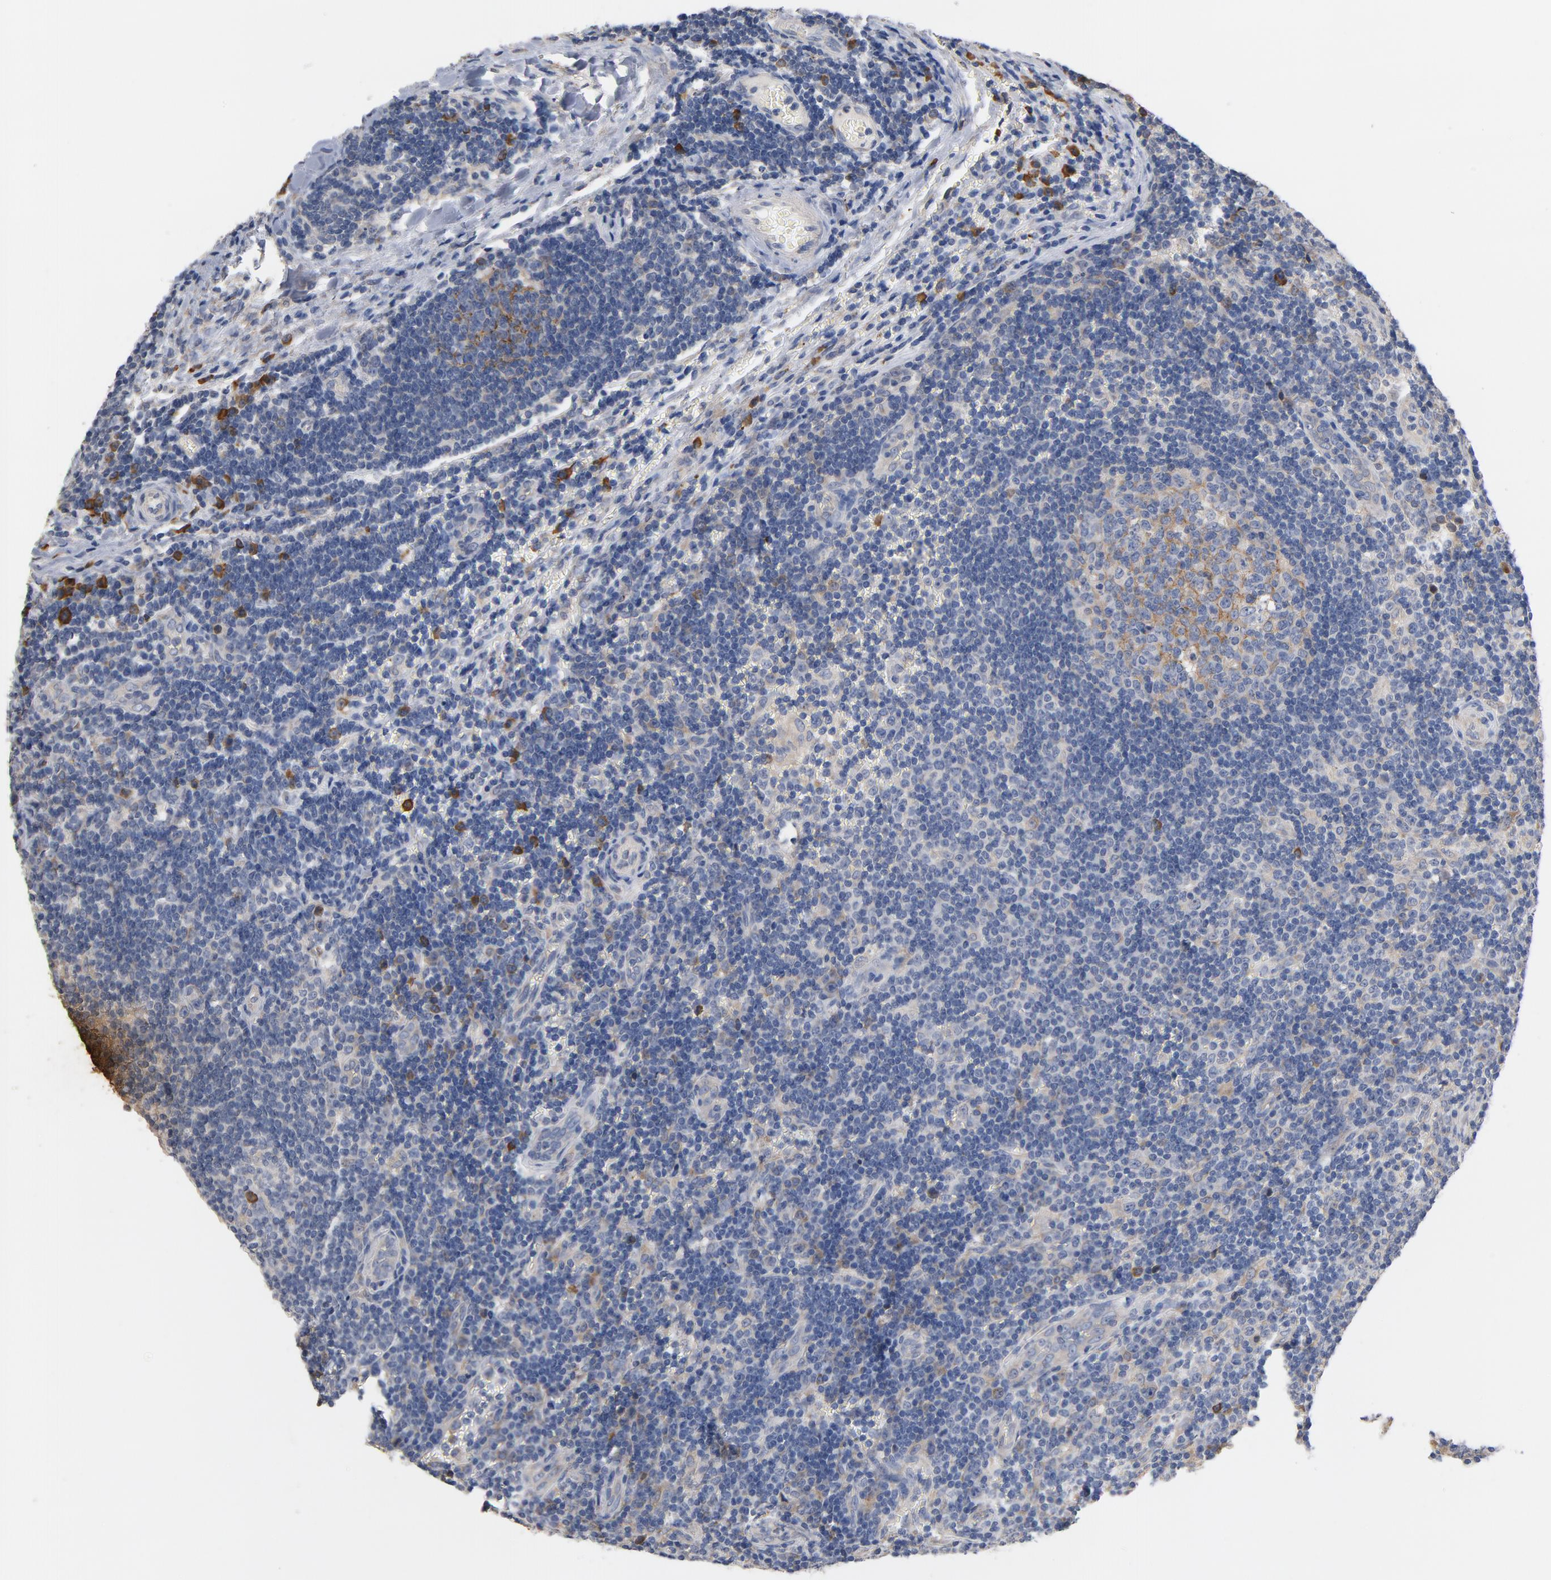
{"staining": {"intensity": "strong", "quantity": "<25%", "location": "cytoplasmic/membranous"}, "tissue": "lymph node", "cell_type": "Germinal center cells", "image_type": "normal", "snomed": [{"axis": "morphology", "description": "Normal tissue, NOS"}, {"axis": "topography", "description": "Lymph node"}, {"axis": "topography", "description": "Salivary gland"}], "caption": "The image demonstrates a brown stain indicating the presence of a protein in the cytoplasmic/membranous of germinal center cells in lymph node. The staining is performed using DAB (3,3'-diaminobenzidine) brown chromogen to label protein expression. The nuclei are counter-stained blue using hematoxylin.", "gene": "TLR4", "patient": {"sex": "male", "age": 8}}